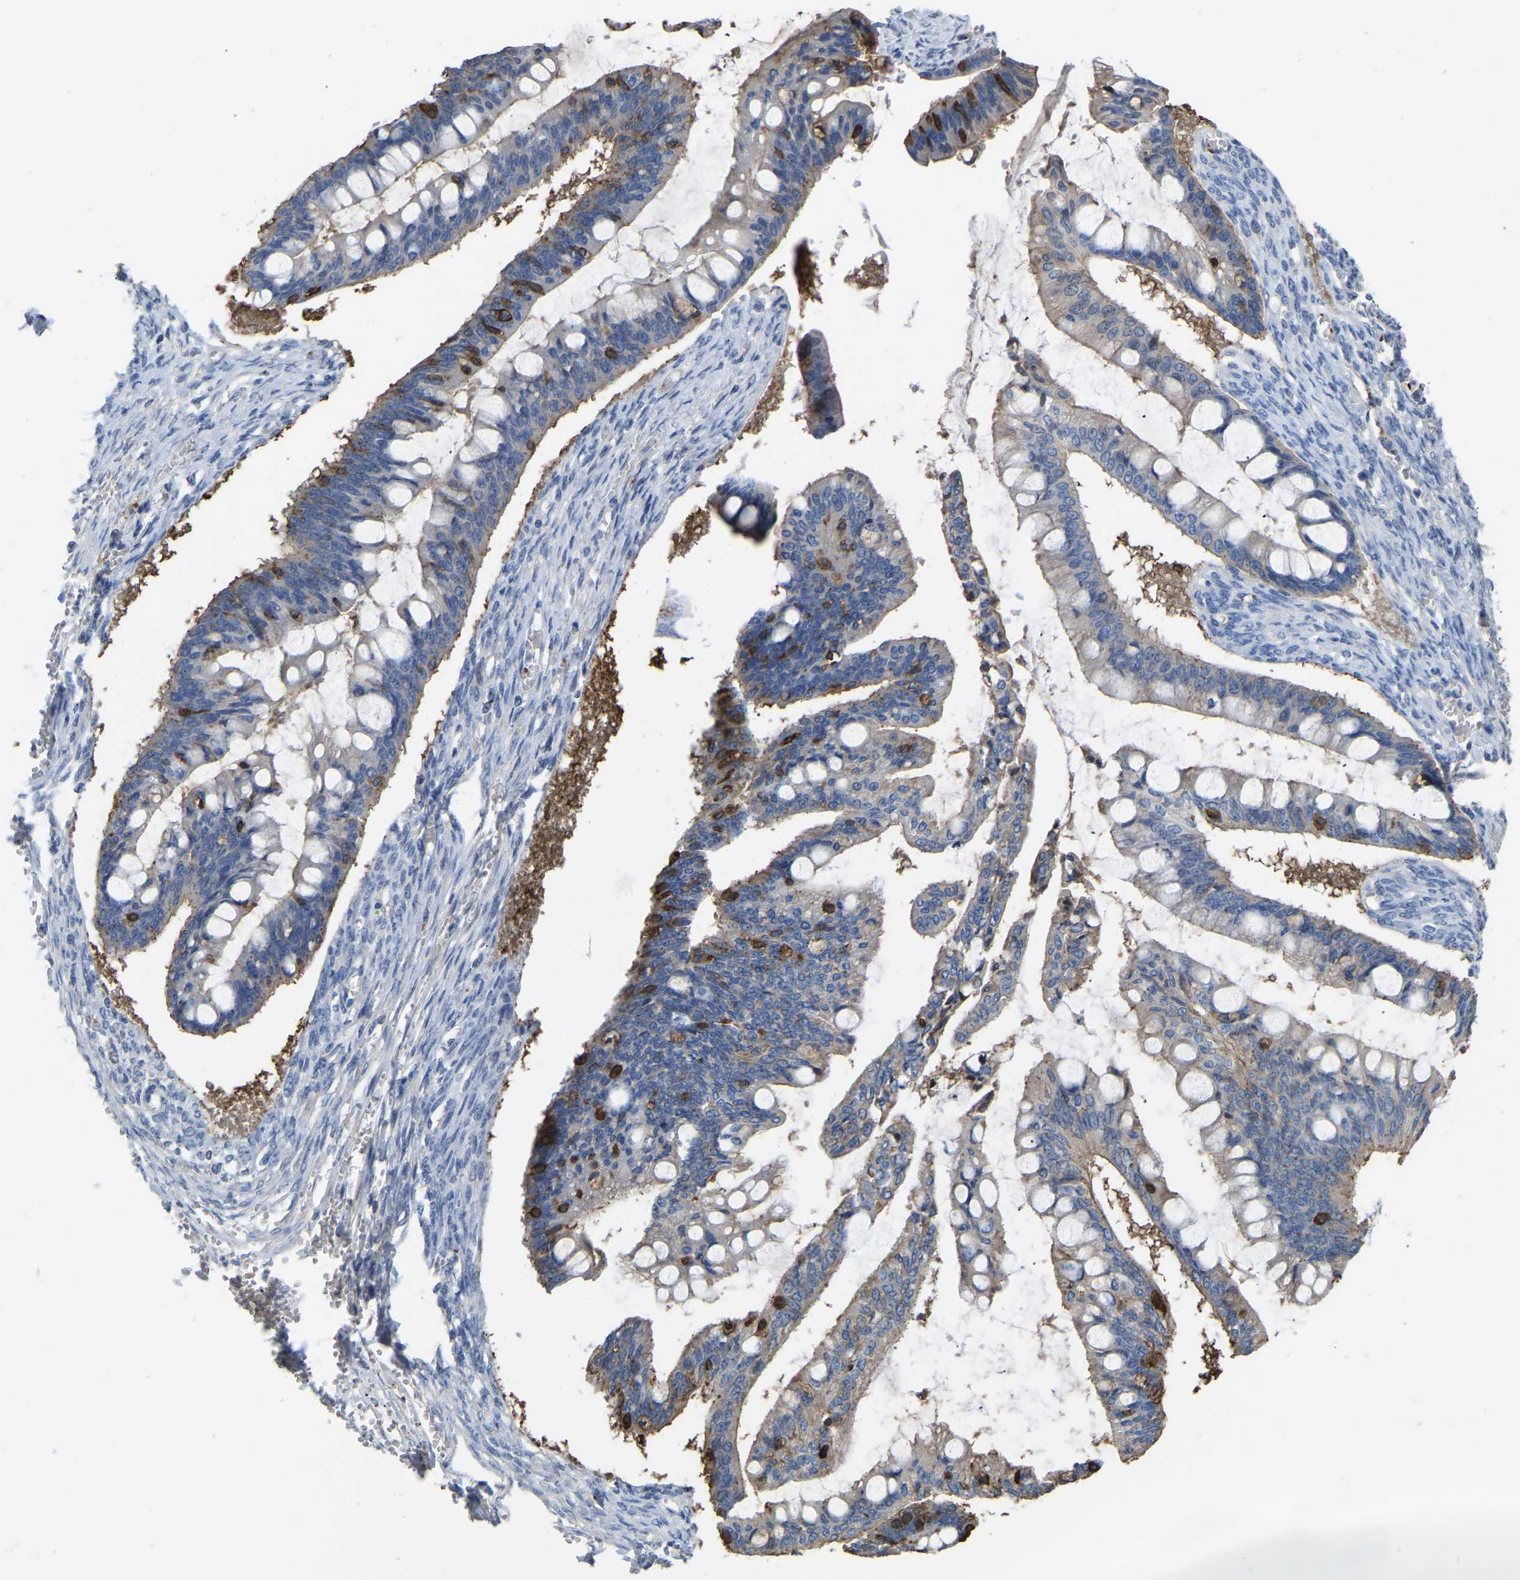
{"staining": {"intensity": "moderate", "quantity": "25%-75%", "location": "cytoplasmic/membranous"}, "tissue": "ovarian cancer", "cell_type": "Tumor cells", "image_type": "cancer", "snomed": [{"axis": "morphology", "description": "Cystadenocarcinoma, mucinous, NOS"}, {"axis": "topography", "description": "Ovary"}], "caption": "The micrograph reveals immunohistochemical staining of ovarian mucinous cystadenocarcinoma. There is moderate cytoplasmic/membranous staining is appreciated in about 25%-75% of tumor cells. Immunohistochemistry (ihc) stains the protein of interest in brown and the nuclei are stained blue.", "gene": "ZNF449", "patient": {"sex": "female", "age": 73}}